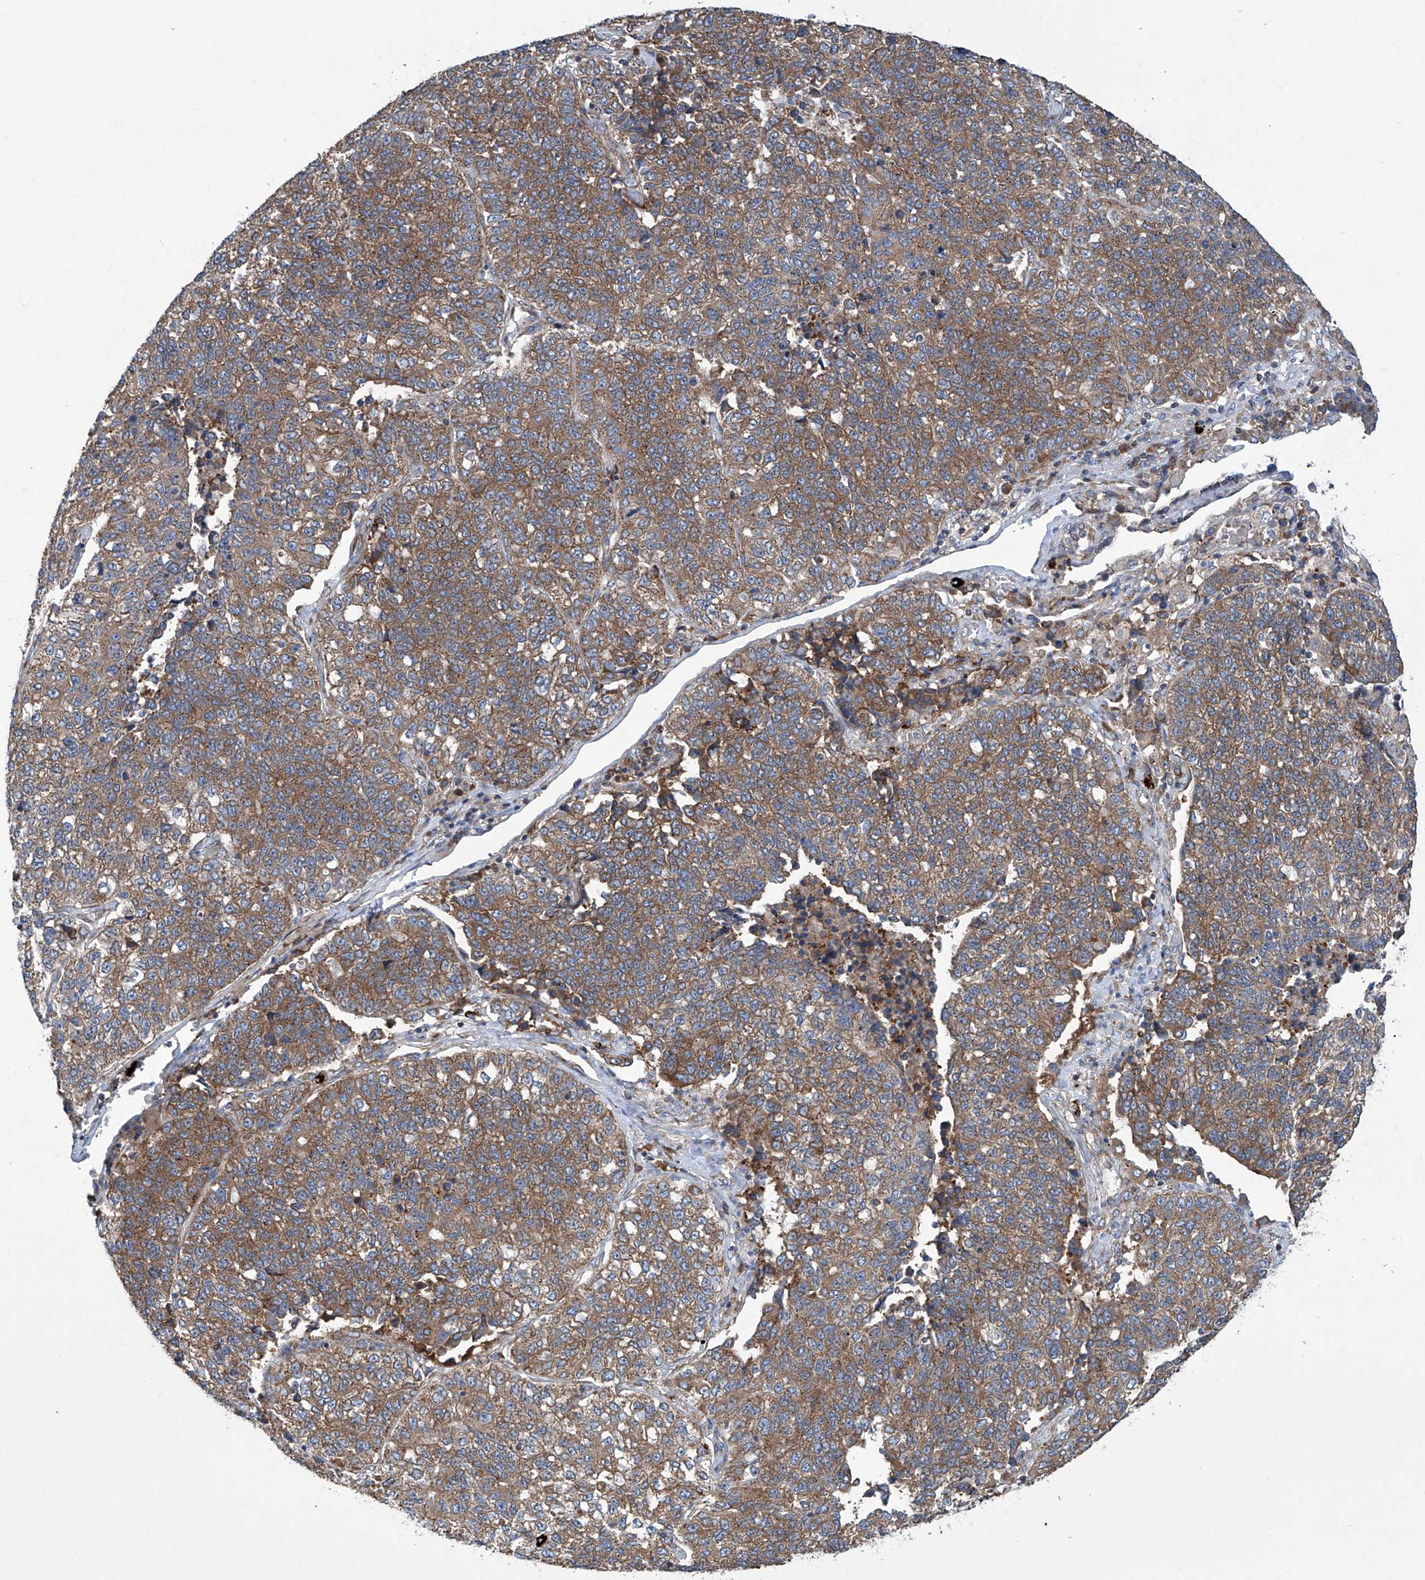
{"staining": {"intensity": "moderate", "quantity": ">75%", "location": "cytoplasmic/membranous"}, "tissue": "lung cancer", "cell_type": "Tumor cells", "image_type": "cancer", "snomed": [{"axis": "morphology", "description": "Adenocarcinoma, NOS"}, {"axis": "topography", "description": "Lung"}], "caption": "Lung cancer (adenocarcinoma) stained for a protein (brown) reveals moderate cytoplasmic/membranous positive positivity in approximately >75% of tumor cells.", "gene": "SENP2", "patient": {"sex": "male", "age": 49}}